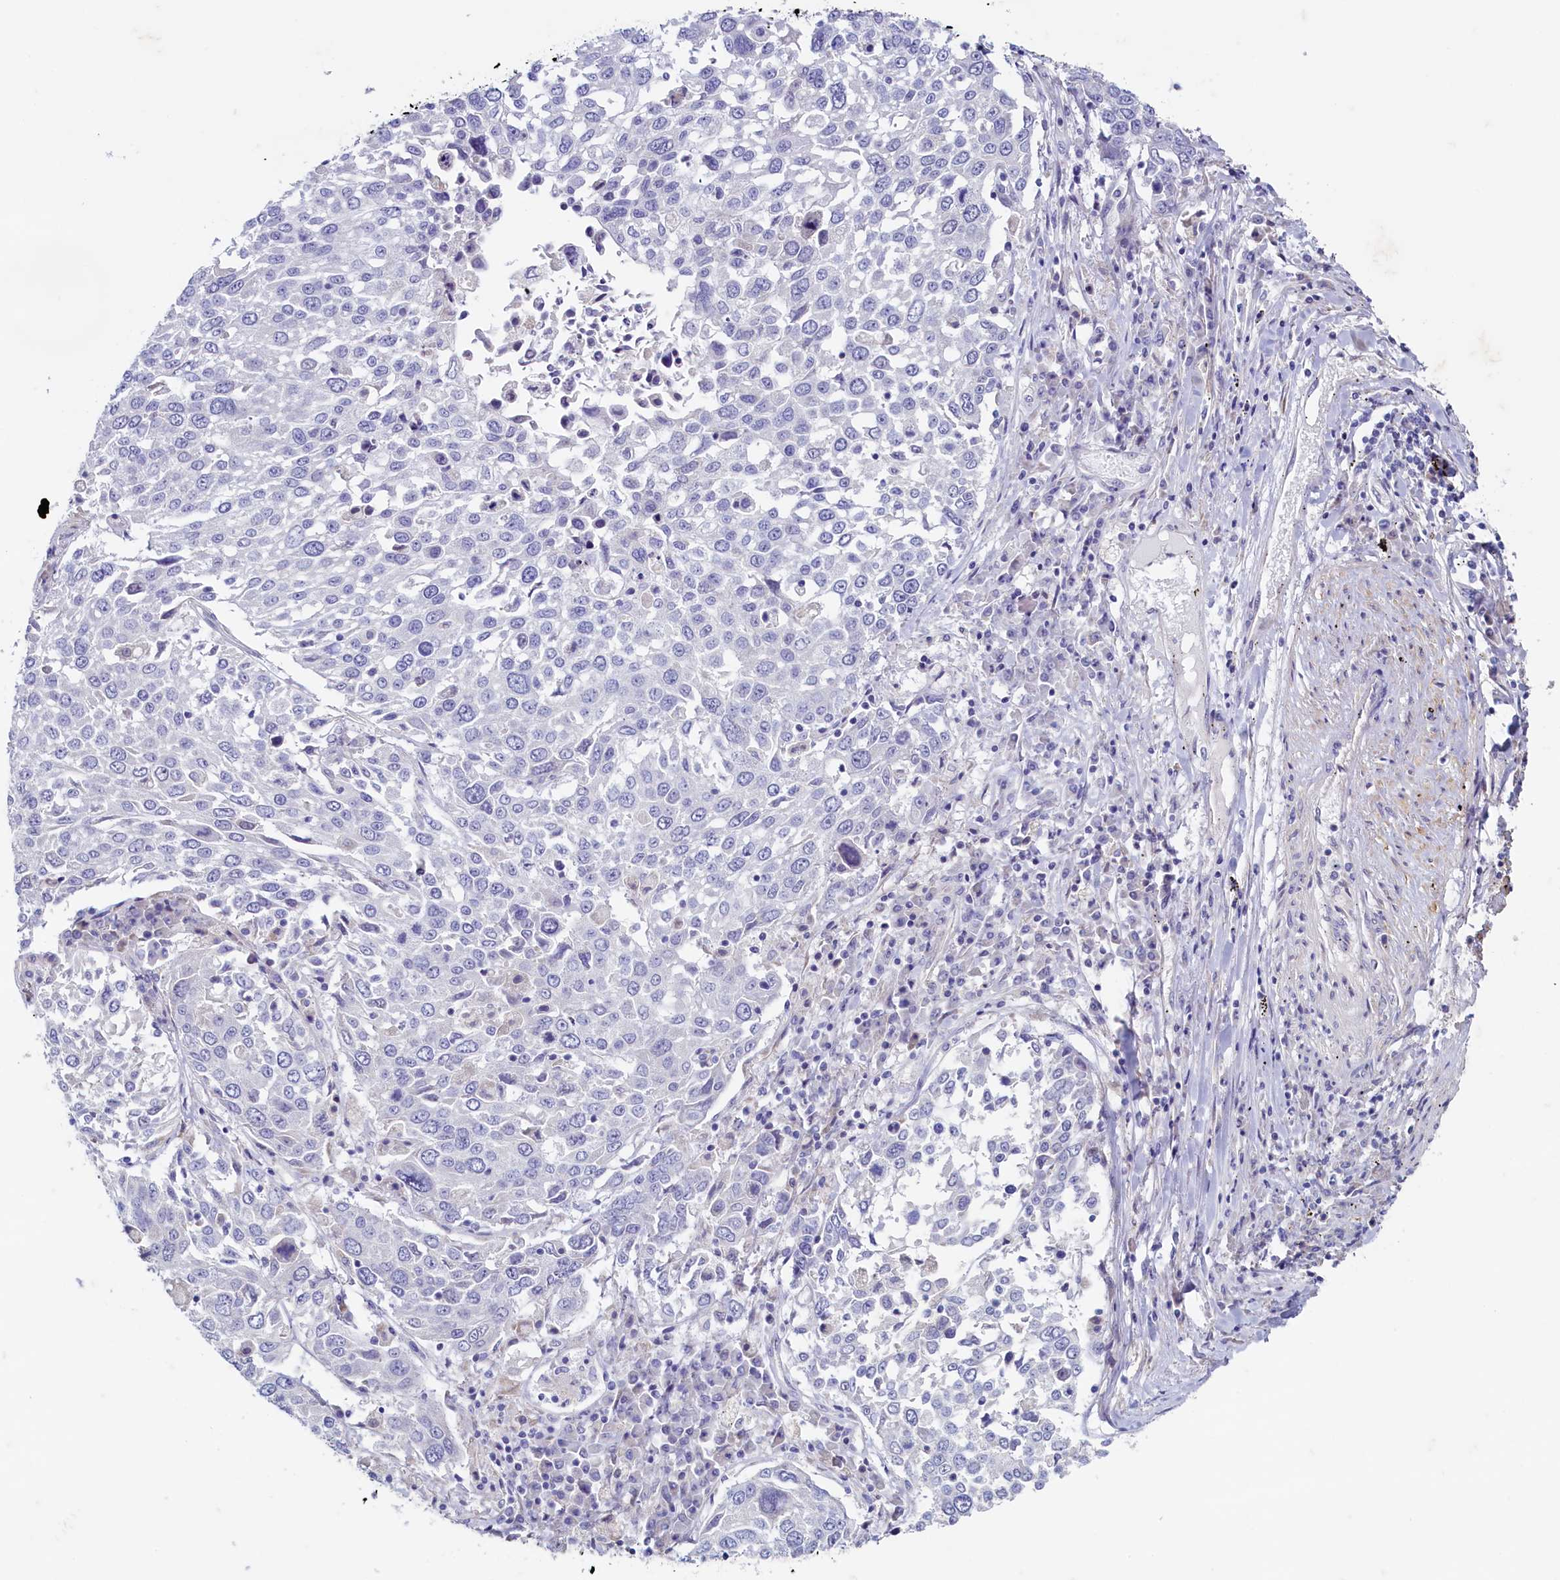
{"staining": {"intensity": "negative", "quantity": "none", "location": "none"}, "tissue": "lung cancer", "cell_type": "Tumor cells", "image_type": "cancer", "snomed": [{"axis": "morphology", "description": "Squamous cell carcinoma, NOS"}, {"axis": "topography", "description": "Lung"}], "caption": "Tumor cells show no significant protein staining in lung squamous cell carcinoma.", "gene": "MAP1LC3A", "patient": {"sex": "male", "age": 65}}